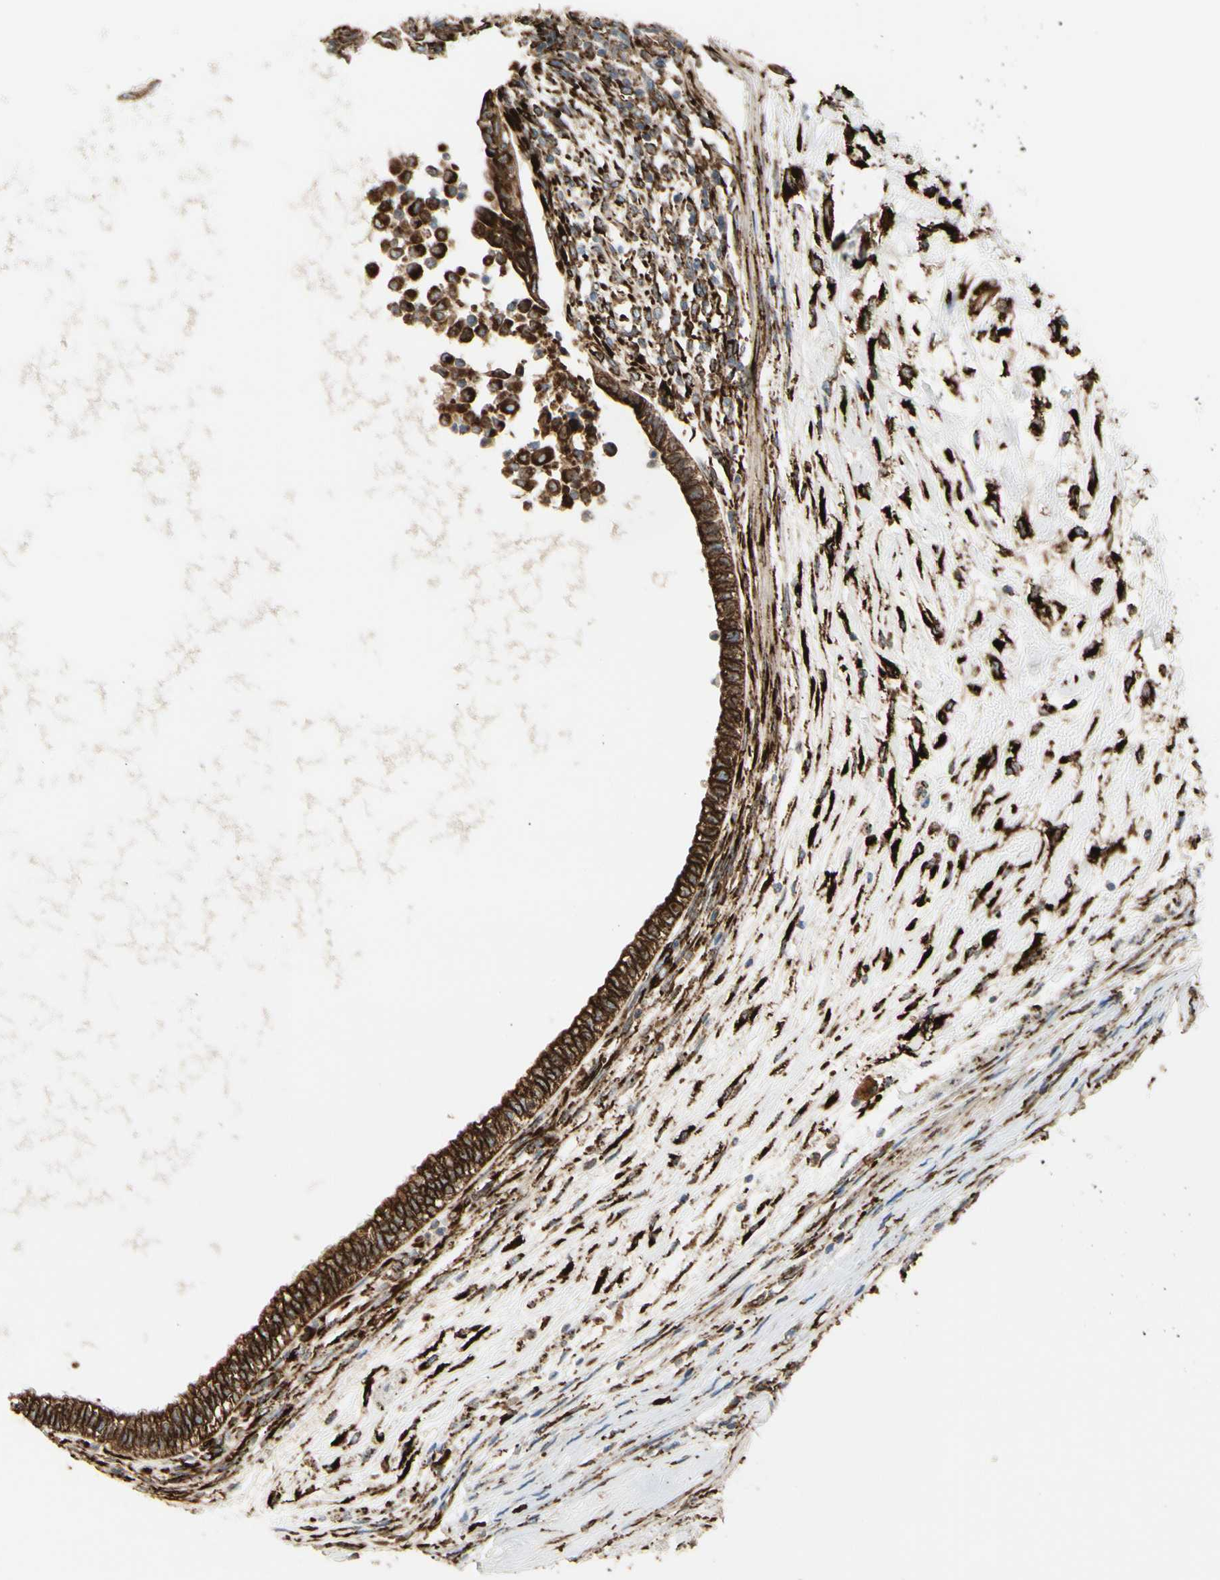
{"staining": {"intensity": "strong", "quantity": ">75%", "location": "cytoplasmic/membranous"}, "tissue": "testis cancer", "cell_type": "Tumor cells", "image_type": "cancer", "snomed": [{"axis": "morphology", "description": "Carcinoma, Embryonal, NOS"}, {"axis": "topography", "description": "Testis"}], "caption": "Immunohistochemical staining of testis embryonal carcinoma demonstrates strong cytoplasmic/membranous protein staining in approximately >75% of tumor cells.", "gene": "RRBP1", "patient": {"sex": "male", "age": 26}}